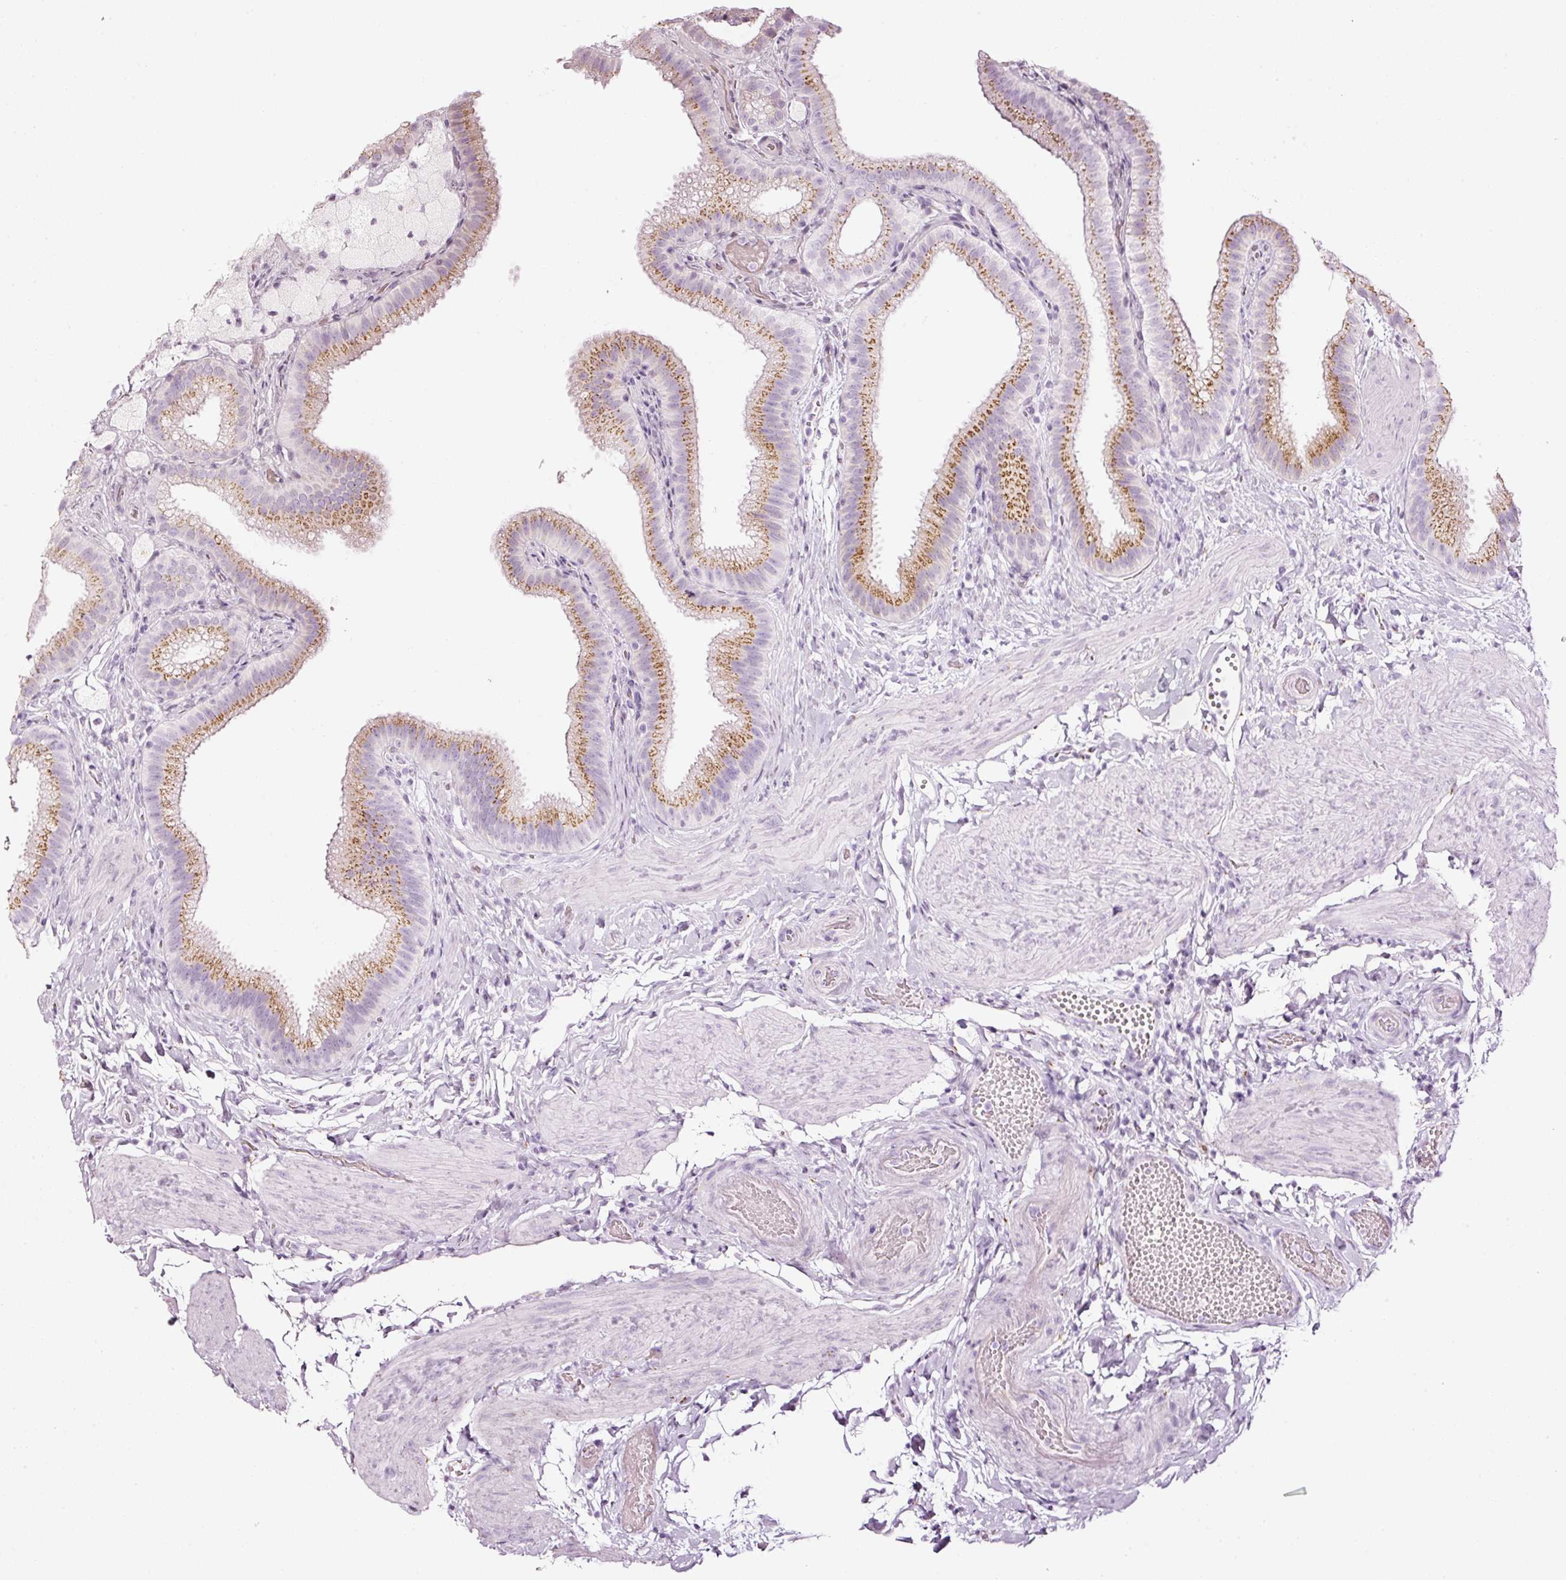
{"staining": {"intensity": "moderate", "quantity": ">75%", "location": "cytoplasmic/membranous"}, "tissue": "gallbladder", "cell_type": "Glandular cells", "image_type": "normal", "snomed": [{"axis": "morphology", "description": "Normal tissue, NOS"}, {"axis": "topography", "description": "Gallbladder"}], "caption": "Protein expression by IHC reveals moderate cytoplasmic/membranous staining in approximately >75% of glandular cells in benign gallbladder.", "gene": "SDF4", "patient": {"sex": "female", "age": 63}}